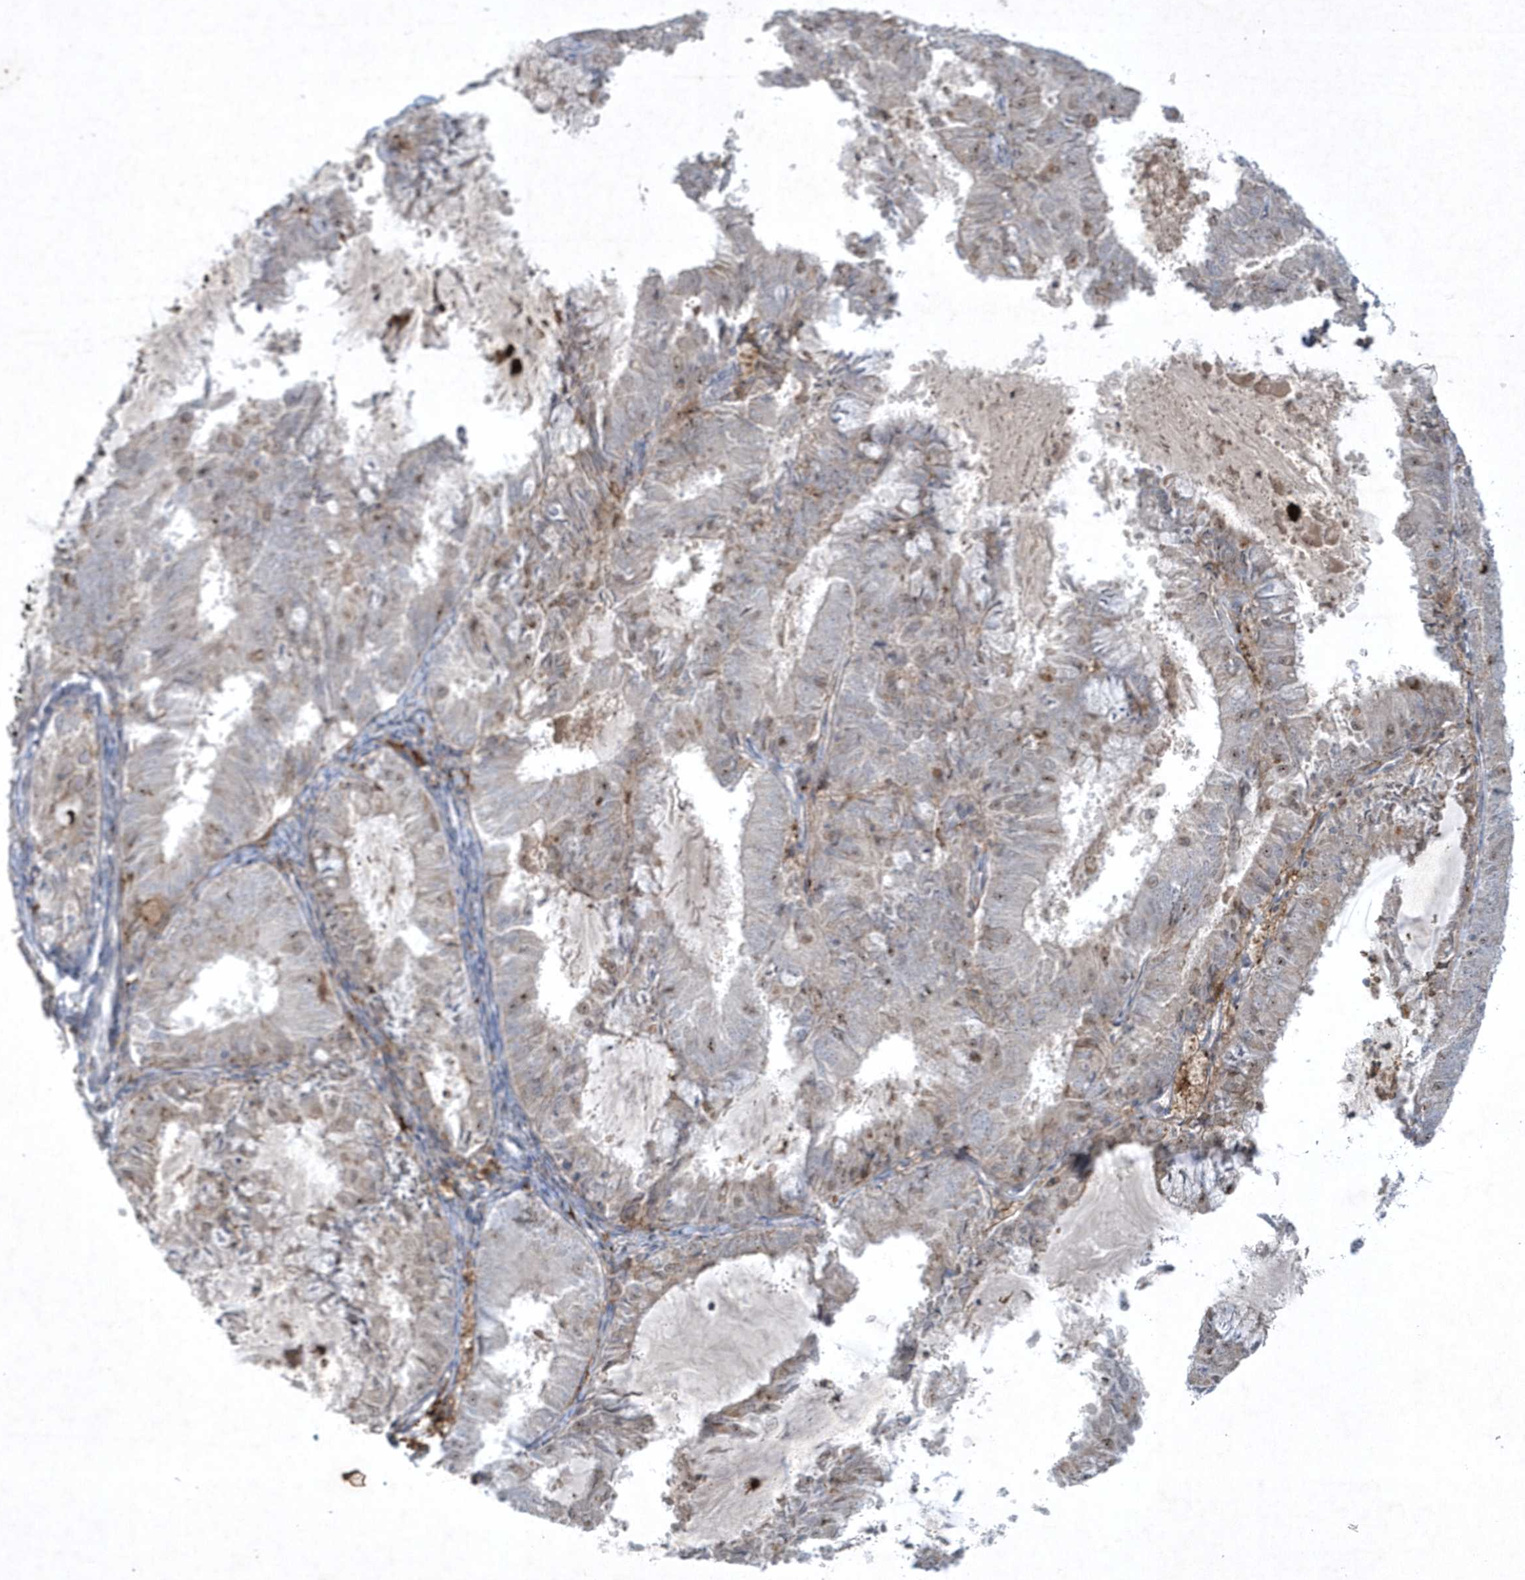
{"staining": {"intensity": "weak", "quantity": "<25%", "location": "nuclear"}, "tissue": "endometrial cancer", "cell_type": "Tumor cells", "image_type": "cancer", "snomed": [{"axis": "morphology", "description": "Adenocarcinoma, NOS"}, {"axis": "topography", "description": "Endometrium"}], "caption": "Endometrial cancer (adenocarcinoma) was stained to show a protein in brown. There is no significant staining in tumor cells.", "gene": "THG1L", "patient": {"sex": "female", "age": 57}}